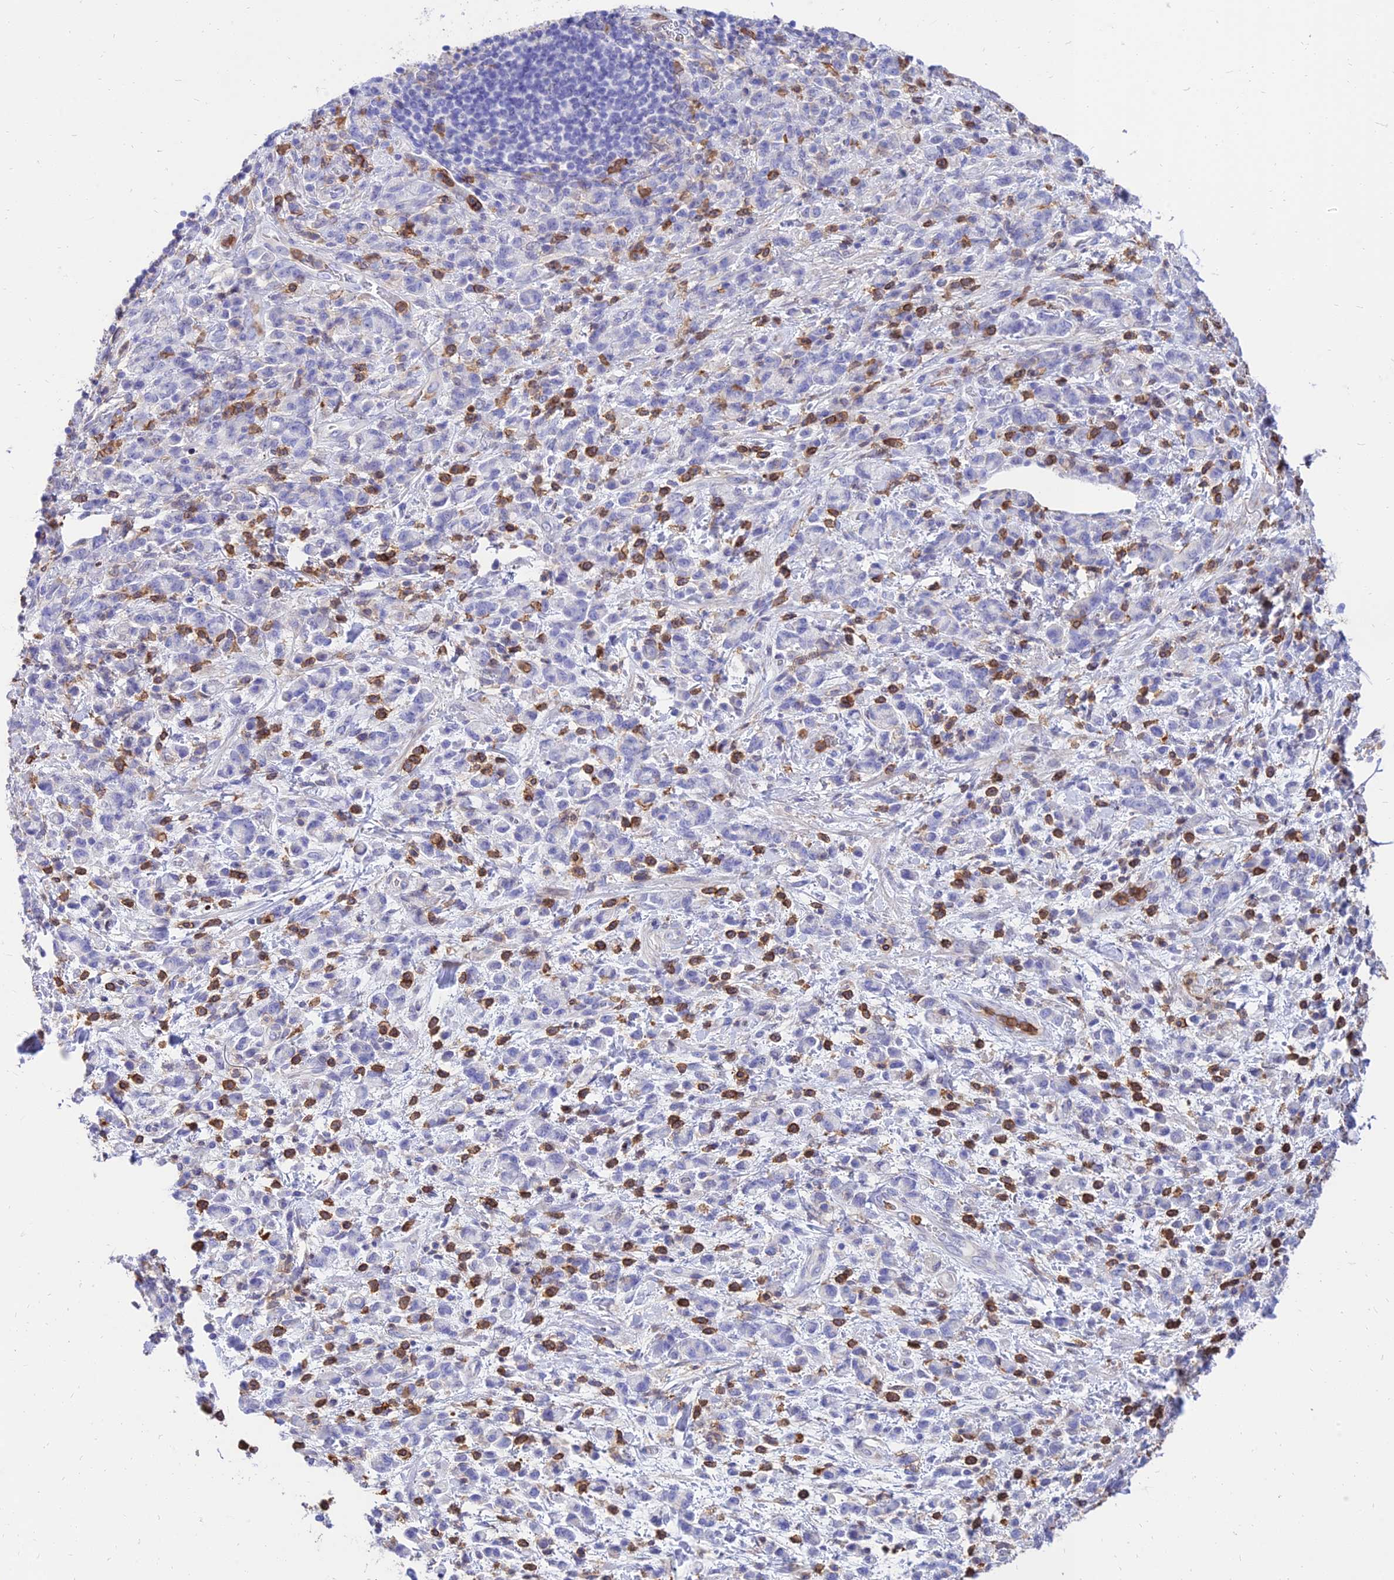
{"staining": {"intensity": "negative", "quantity": "none", "location": "none"}, "tissue": "stomach cancer", "cell_type": "Tumor cells", "image_type": "cancer", "snomed": [{"axis": "morphology", "description": "Adenocarcinoma, NOS"}, {"axis": "topography", "description": "Stomach"}], "caption": "A histopathology image of stomach cancer stained for a protein demonstrates no brown staining in tumor cells. (DAB (3,3'-diaminobenzidine) immunohistochemistry, high magnification).", "gene": "SREK1IP1", "patient": {"sex": "male", "age": 77}}